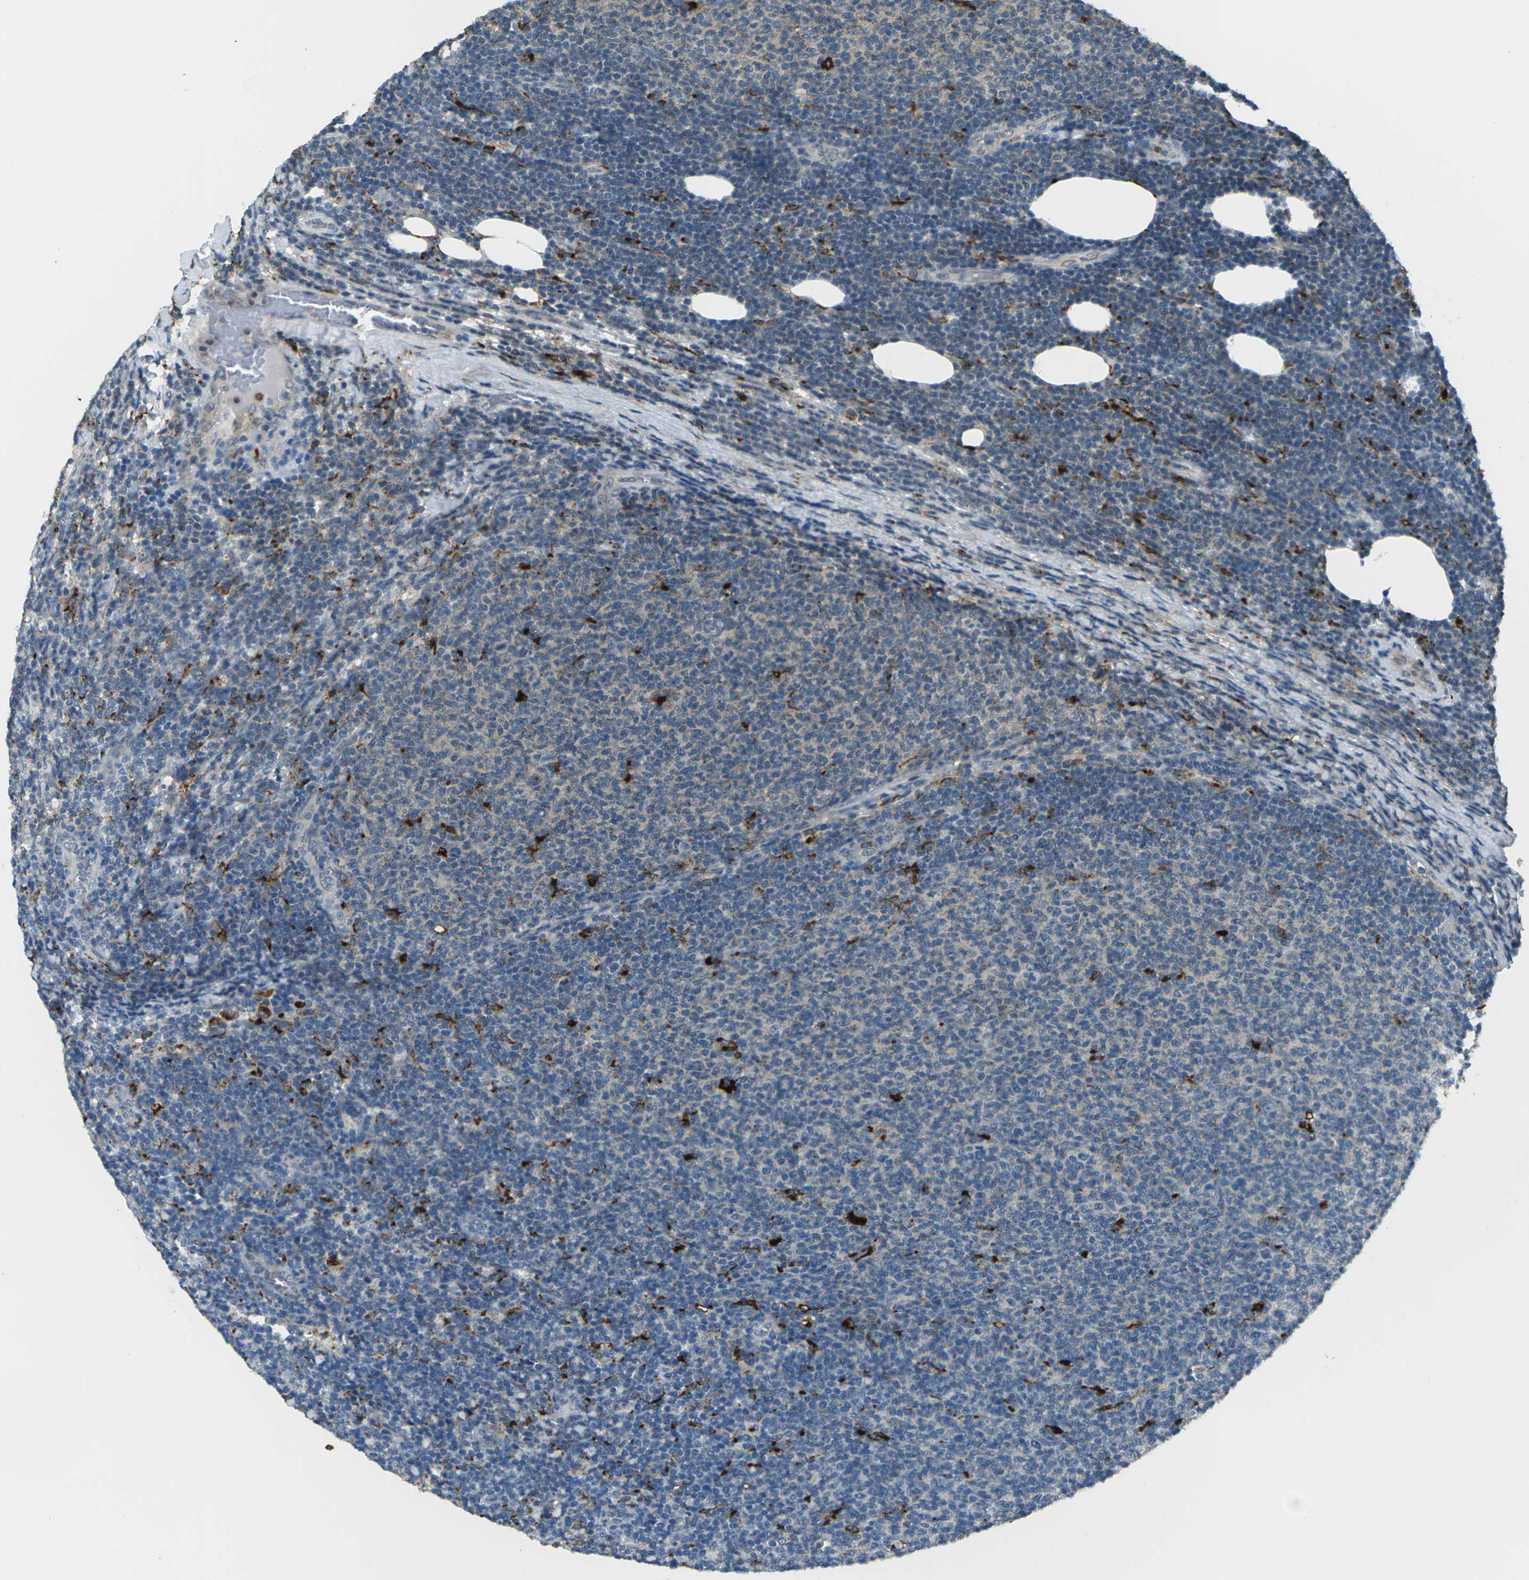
{"staining": {"intensity": "negative", "quantity": "none", "location": "none"}, "tissue": "lymphoma", "cell_type": "Tumor cells", "image_type": "cancer", "snomed": [{"axis": "morphology", "description": "Malignant lymphoma, non-Hodgkin's type, Low grade"}, {"axis": "topography", "description": "Lymph node"}], "caption": "Immunohistochemical staining of lymphoma demonstrates no significant positivity in tumor cells.", "gene": "SLC31A2", "patient": {"sex": "male", "age": 66}}